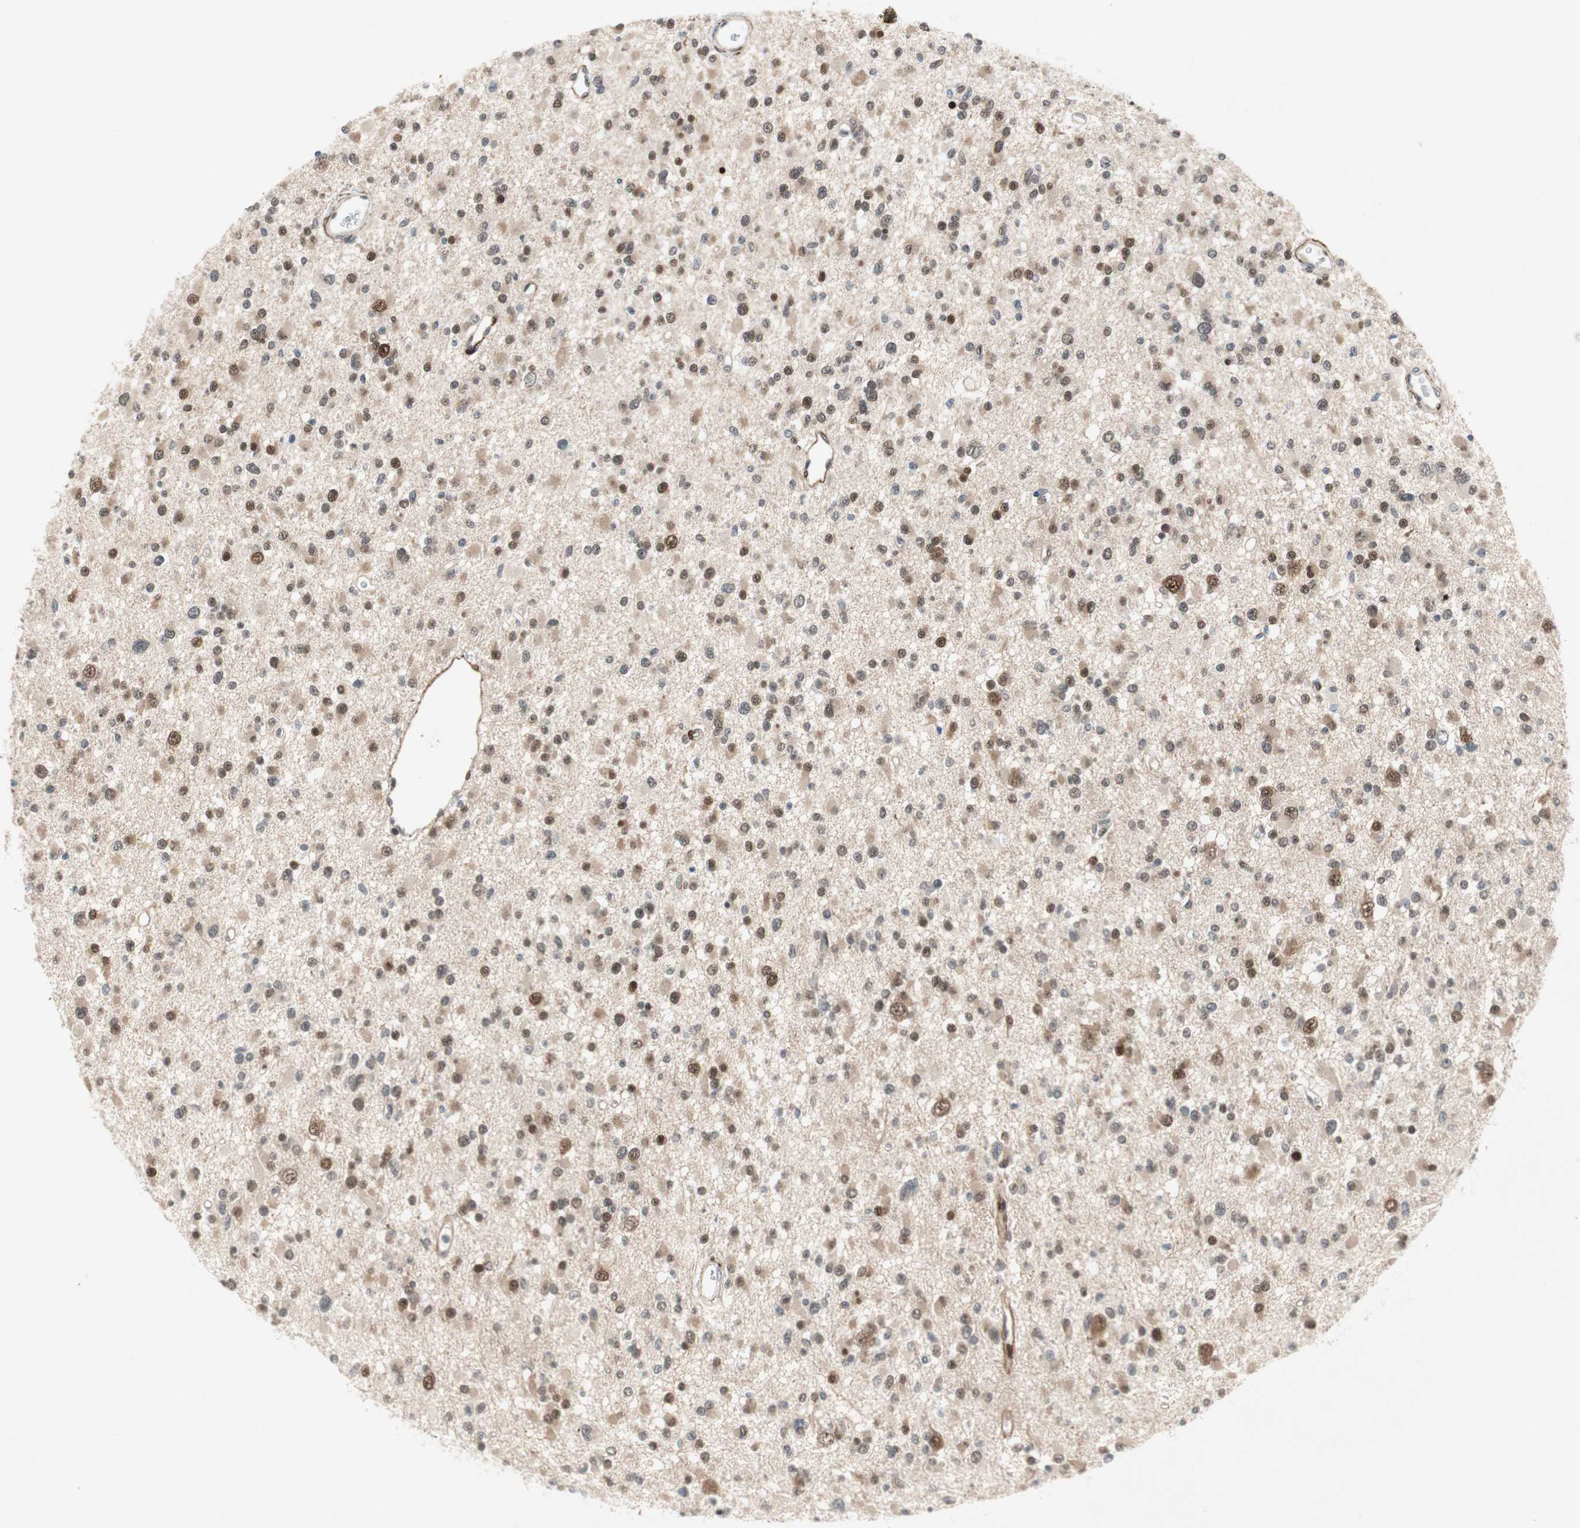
{"staining": {"intensity": "moderate", "quantity": "25%-75%", "location": "nuclear"}, "tissue": "glioma", "cell_type": "Tumor cells", "image_type": "cancer", "snomed": [{"axis": "morphology", "description": "Glioma, malignant, Low grade"}, {"axis": "topography", "description": "Brain"}], "caption": "Immunohistochemistry photomicrograph of neoplastic tissue: glioma stained using IHC demonstrates medium levels of moderate protein expression localized specifically in the nuclear of tumor cells, appearing as a nuclear brown color.", "gene": "FBXO44", "patient": {"sex": "female", "age": 22}}